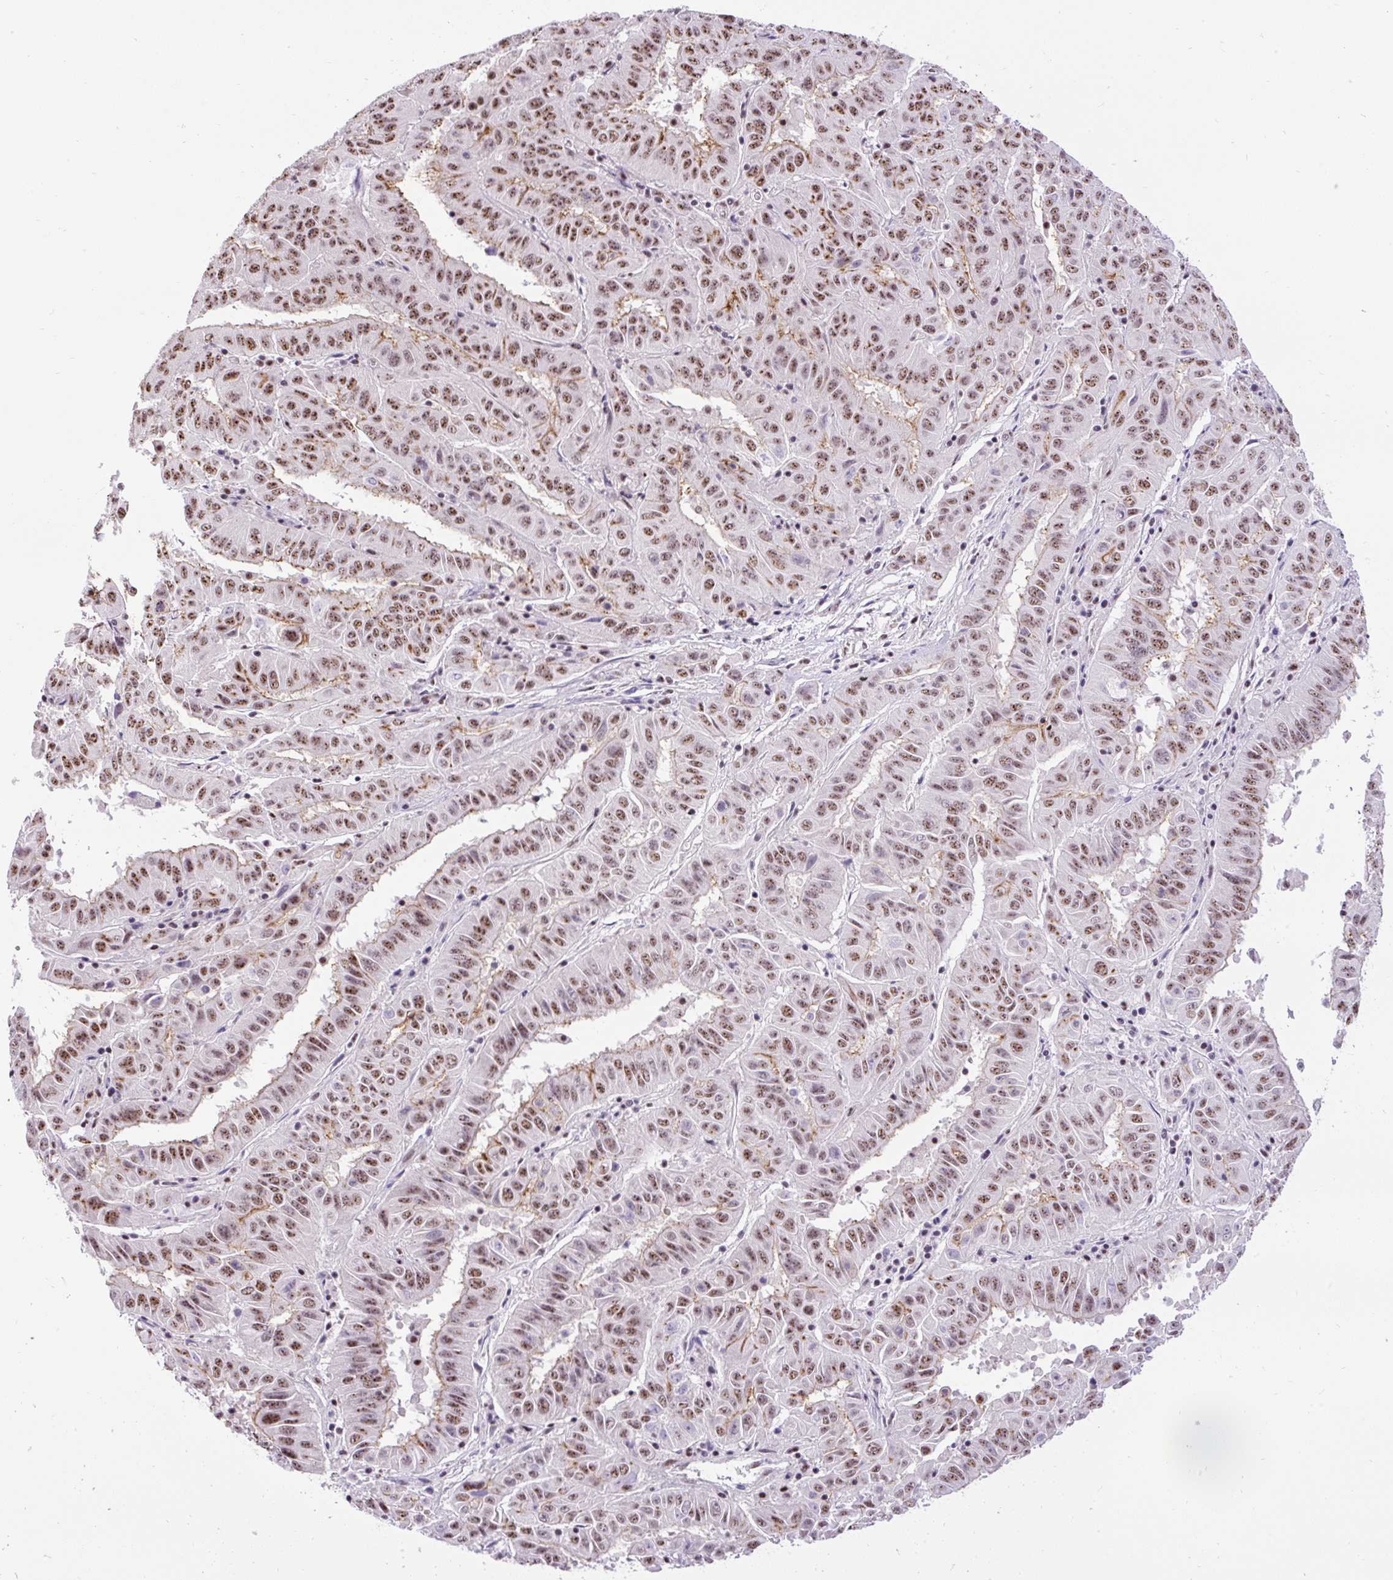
{"staining": {"intensity": "moderate", "quantity": ">75%", "location": "nuclear"}, "tissue": "pancreatic cancer", "cell_type": "Tumor cells", "image_type": "cancer", "snomed": [{"axis": "morphology", "description": "Adenocarcinoma, NOS"}, {"axis": "topography", "description": "Pancreas"}], "caption": "High-magnification brightfield microscopy of pancreatic cancer stained with DAB (3,3'-diaminobenzidine) (brown) and counterstained with hematoxylin (blue). tumor cells exhibit moderate nuclear positivity is present in approximately>75% of cells. The staining was performed using DAB, with brown indicating positive protein expression. Nuclei are stained blue with hematoxylin.", "gene": "SMC5", "patient": {"sex": "male", "age": 63}}